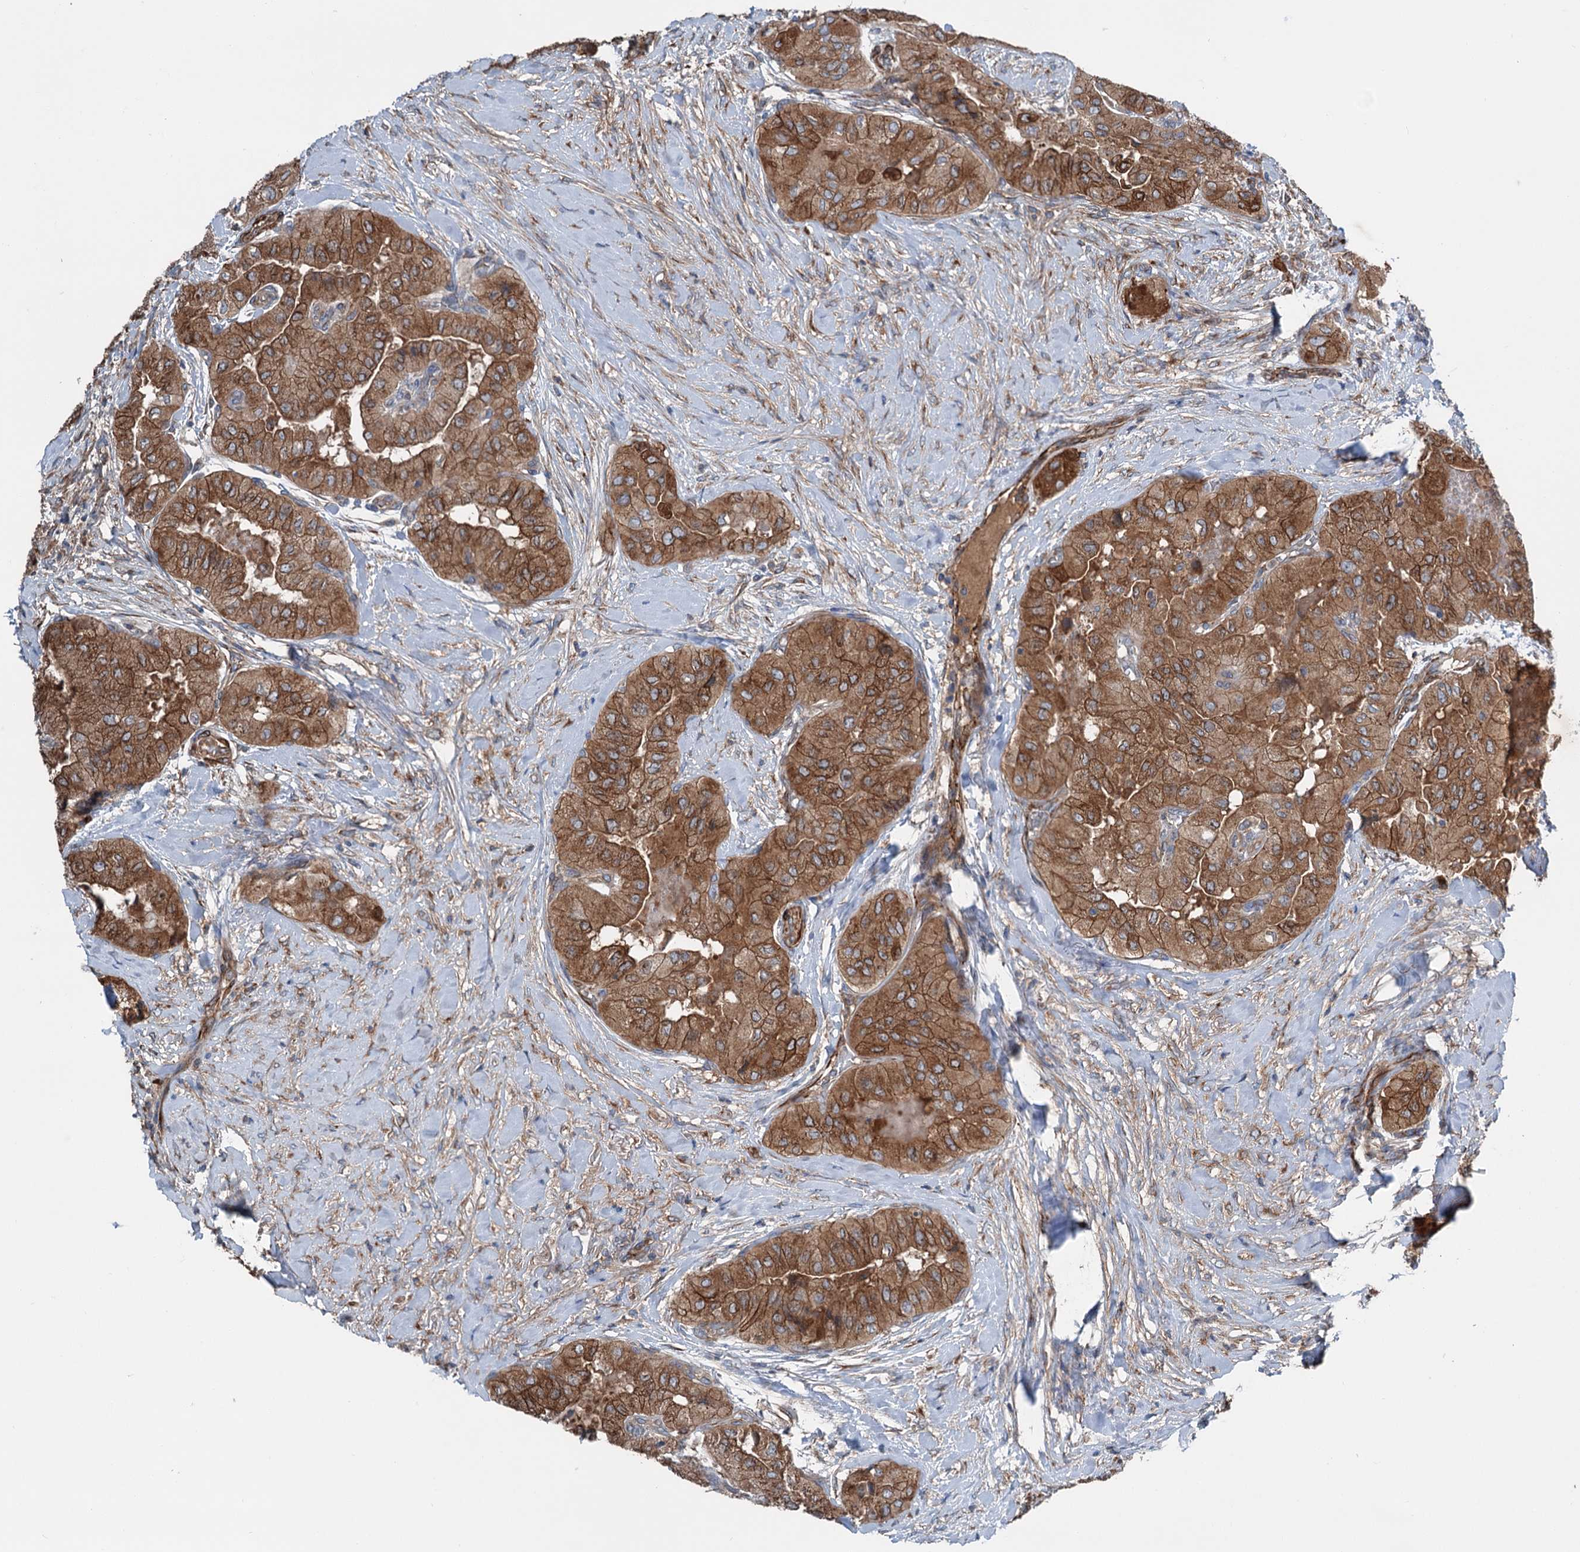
{"staining": {"intensity": "strong", "quantity": ">75%", "location": "cytoplasmic/membranous"}, "tissue": "thyroid cancer", "cell_type": "Tumor cells", "image_type": "cancer", "snomed": [{"axis": "morphology", "description": "Papillary adenocarcinoma, NOS"}, {"axis": "topography", "description": "Thyroid gland"}], "caption": "IHC of thyroid cancer reveals high levels of strong cytoplasmic/membranous positivity in about >75% of tumor cells.", "gene": "CALCOCO1", "patient": {"sex": "female", "age": 59}}